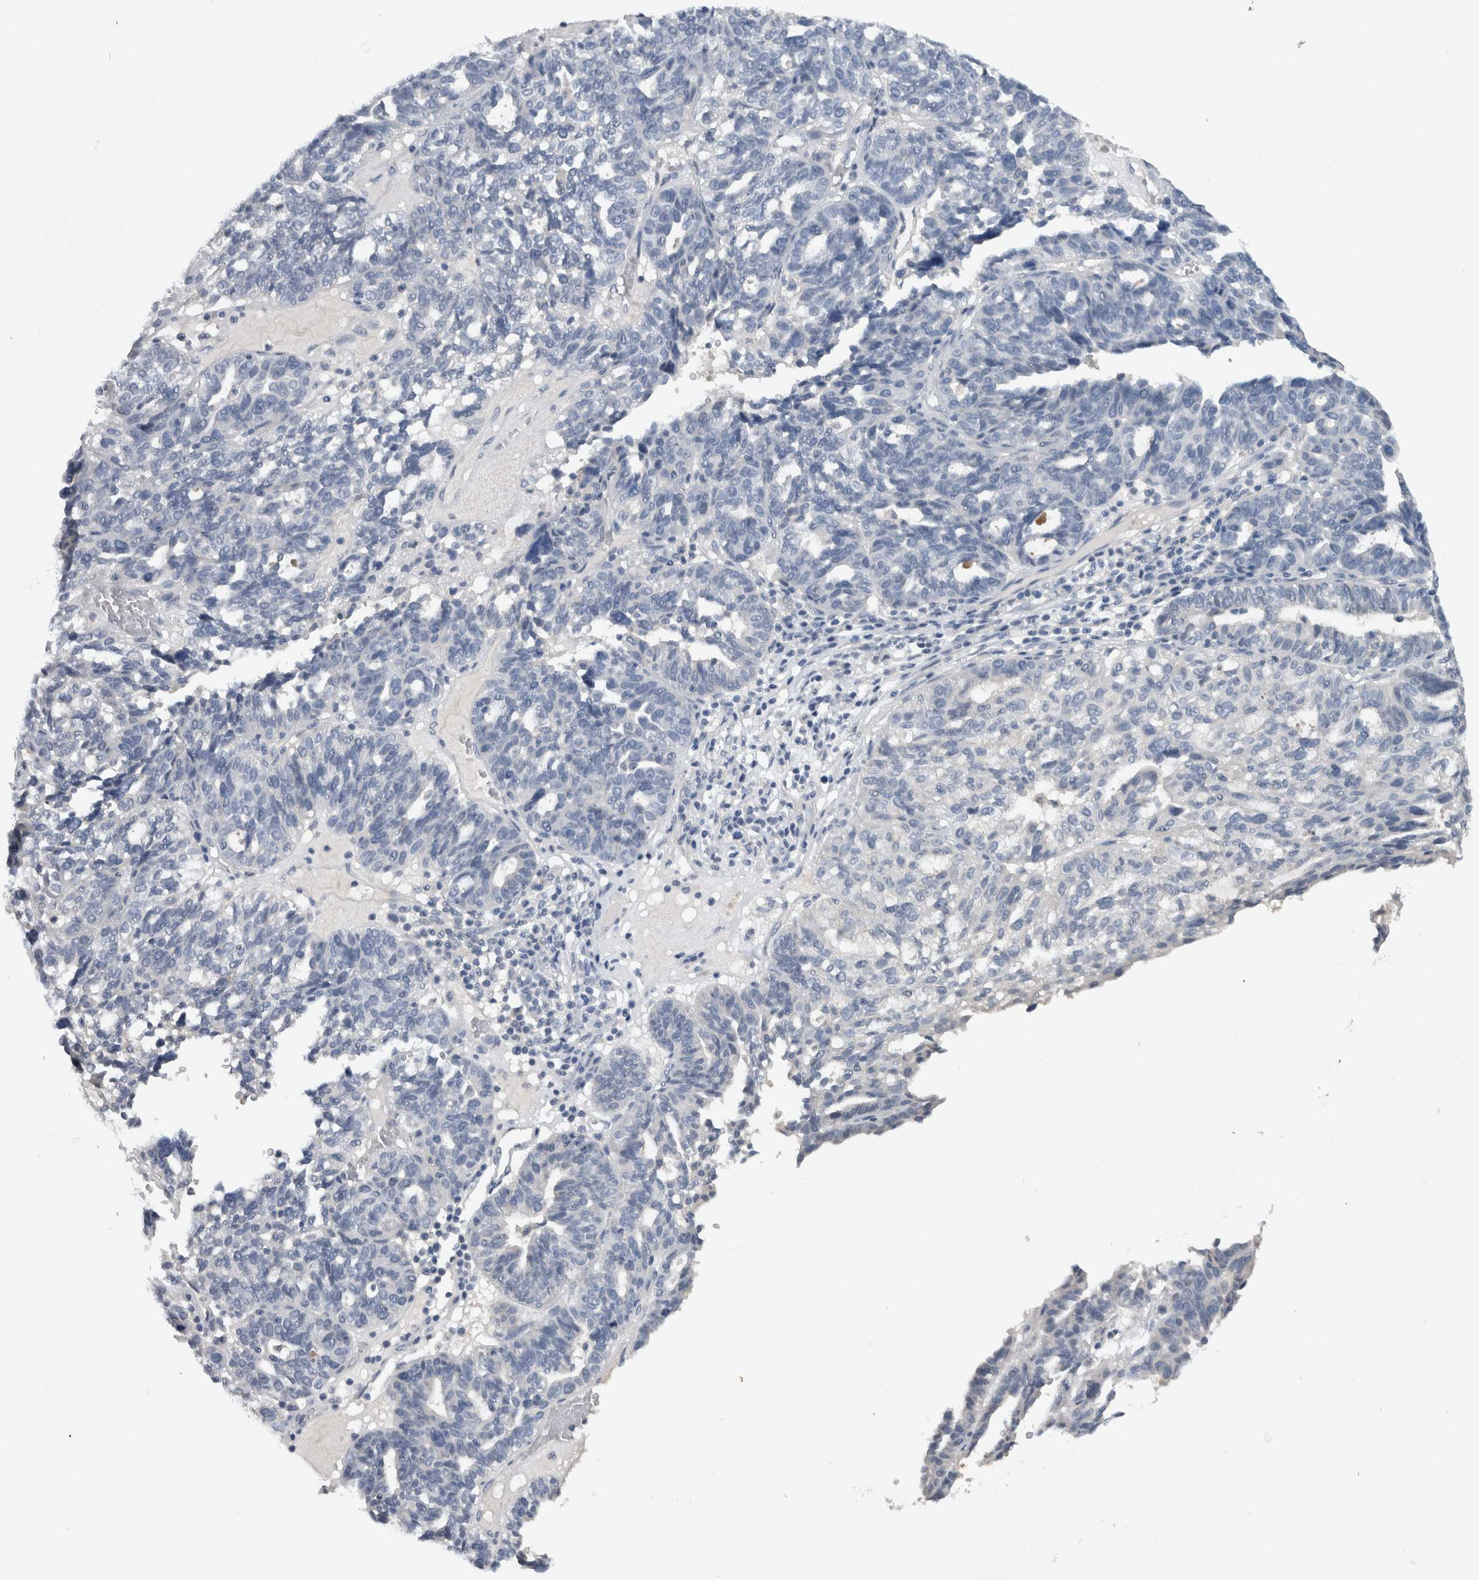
{"staining": {"intensity": "negative", "quantity": "none", "location": "none"}, "tissue": "ovarian cancer", "cell_type": "Tumor cells", "image_type": "cancer", "snomed": [{"axis": "morphology", "description": "Cystadenocarcinoma, serous, NOS"}, {"axis": "topography", "description": "Ovary"}], "caption": "Immunohistochemistry (IHC) image of neoplastic tissue: serous cystadenocarcinoma (ovarian) stained with DAB (3,3'-diaminobenzidine) reveals no significant protein expression in tumor cells.", "gene": "HEXD", "patient": {"sex": "female", "age": 59}}